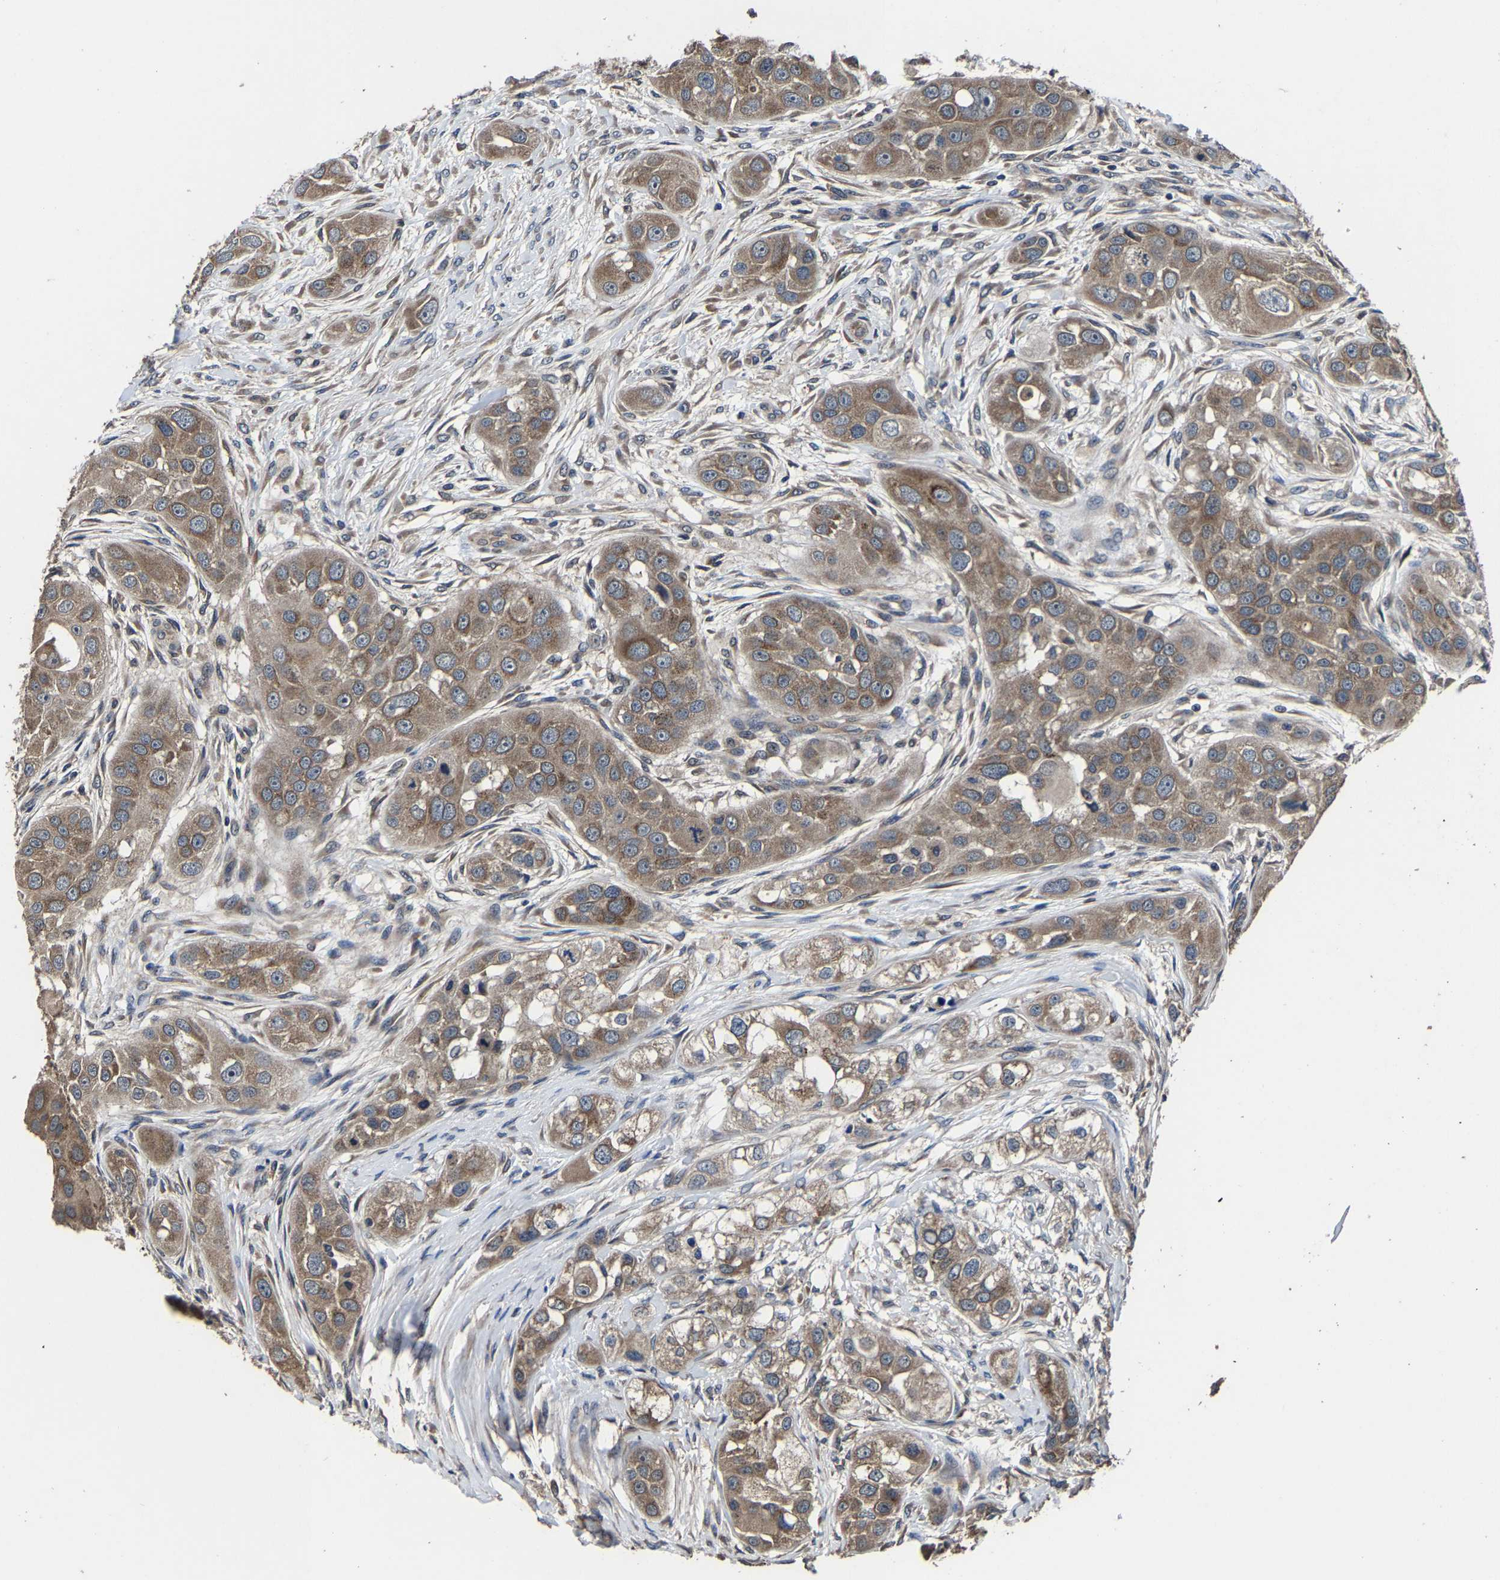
{"staining": {"intensity": "moderate", "quantity": ">75%", "location": "cytoplasmic/membranous"}, "tissue": "head and neck cancer", "cell_type": "Tumor cells", "image_type": "cancer", "snomed": [{"axis": "morphology", "description": "Normal tissue, NOS"}, {"axis": "morphology", "description": "Squamous cell carcinoma, NOS"}, {"axis": "topography", "description": "Skeletal muscle"}, {"axis": "topography", "description": "Head-Neck"}], "caption": "The micrograph demonstrates immunohistochemical staining of head and neck squamous cell carcinoma. There is moderate cytoplasmic/membranous staining is identified in about >75% of tumor cells.", "gene": "EBAG9", "patient": {"sex": "male", "age": 51}}